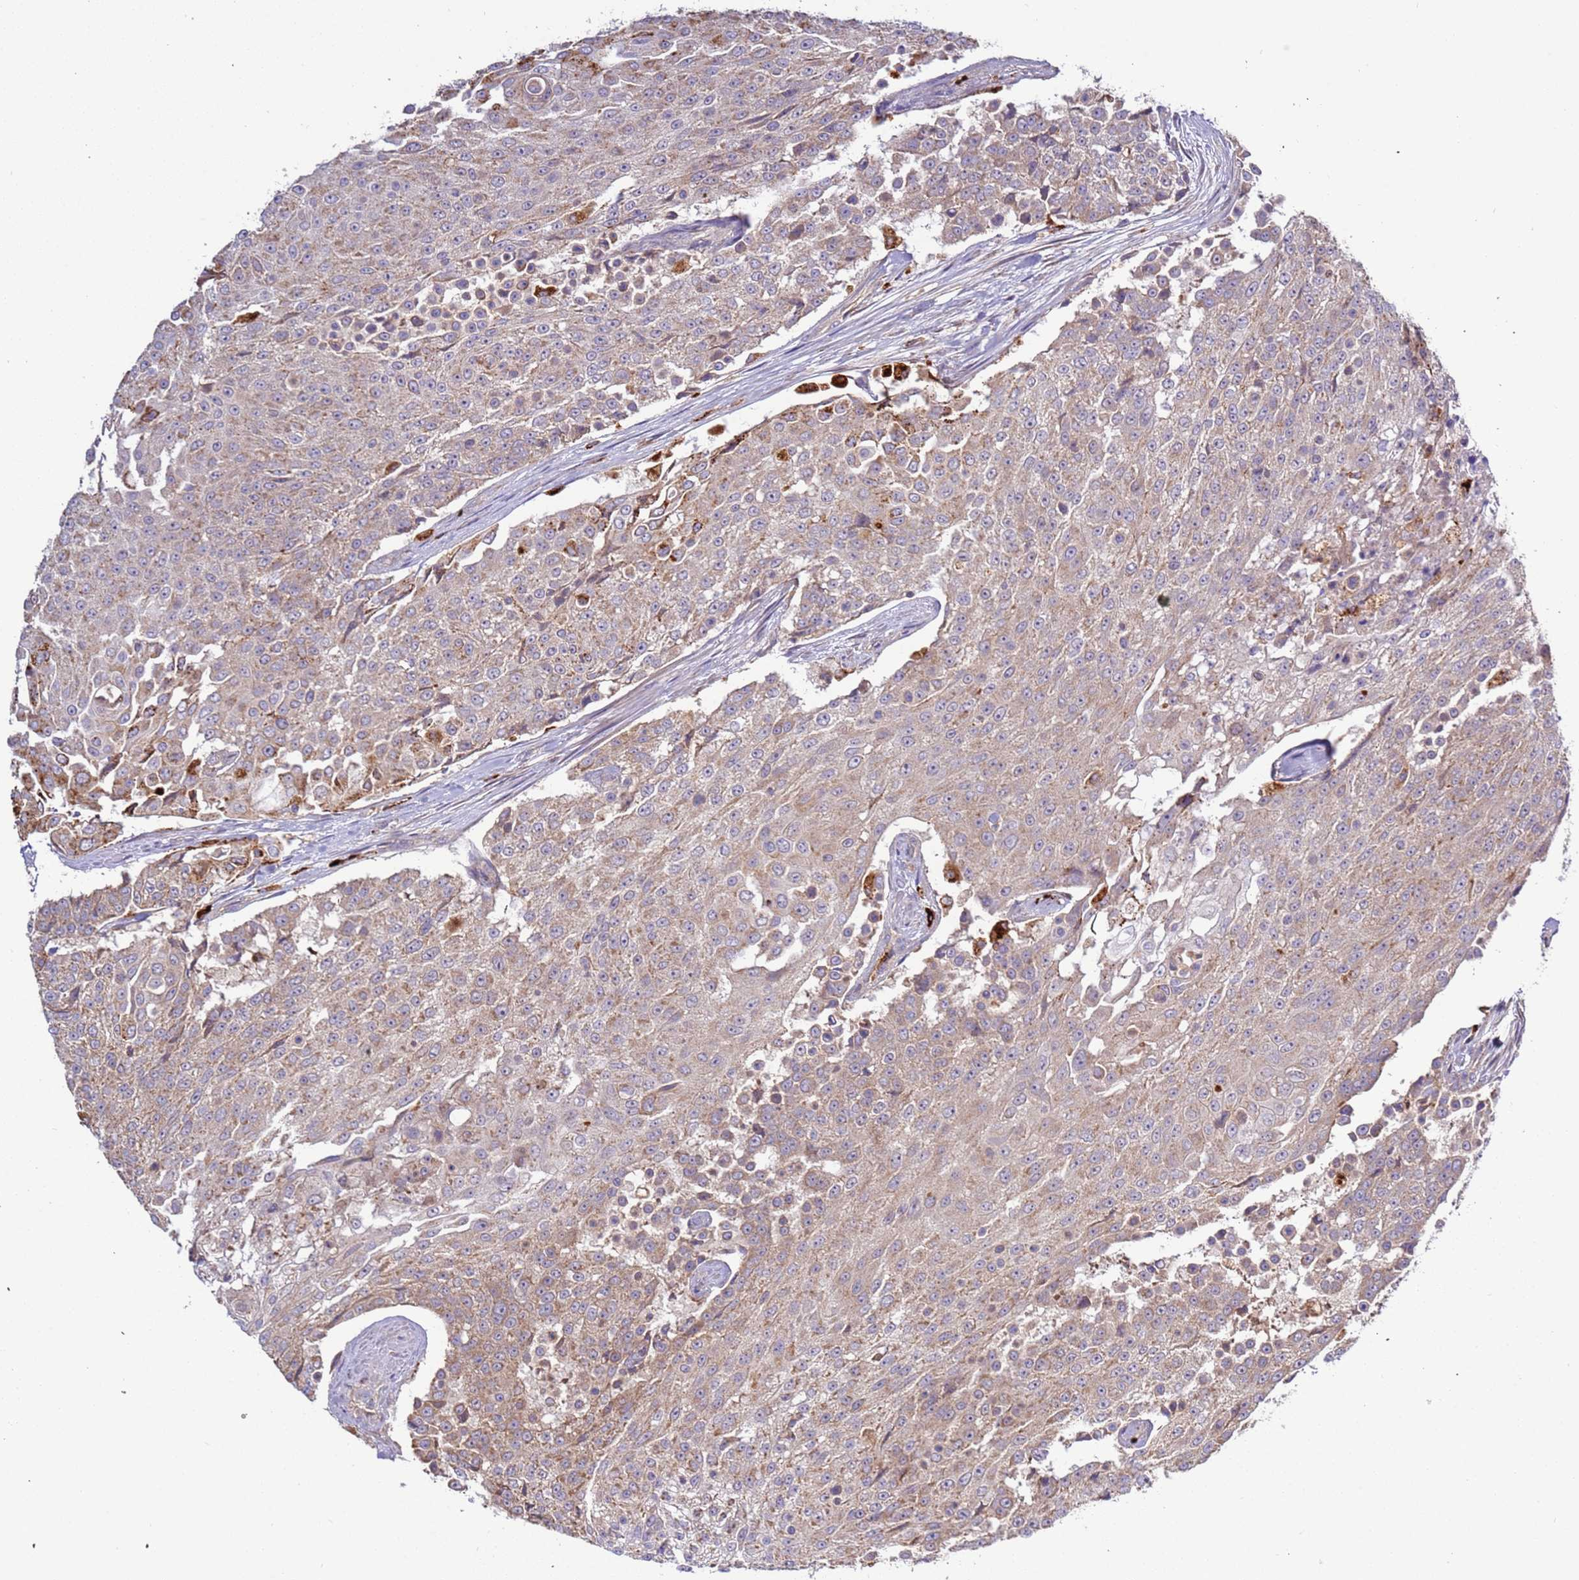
{"staining": {"intensity": "weak", "quantity": ">75%", "location": "cytoplasmic/membranous"}, "tissue": "urothelial cancer", "cell_type": "Tumor cells", "image_type": "cancer", "snomed": [{"axis": "morphology", "description": "Urothelial carcinoma, High grade"}, {"axis": "topography", "description": "Urinary bladder"}], "caption": "The micrograph demonstrates staining of urothelial carcinoma (high-grade), revealing weak cytoplasmic/membranous protein positivity (brown color) within tumor cells.", "gene": "VPS36", "patient": {"sex": "female", "age": 63}}